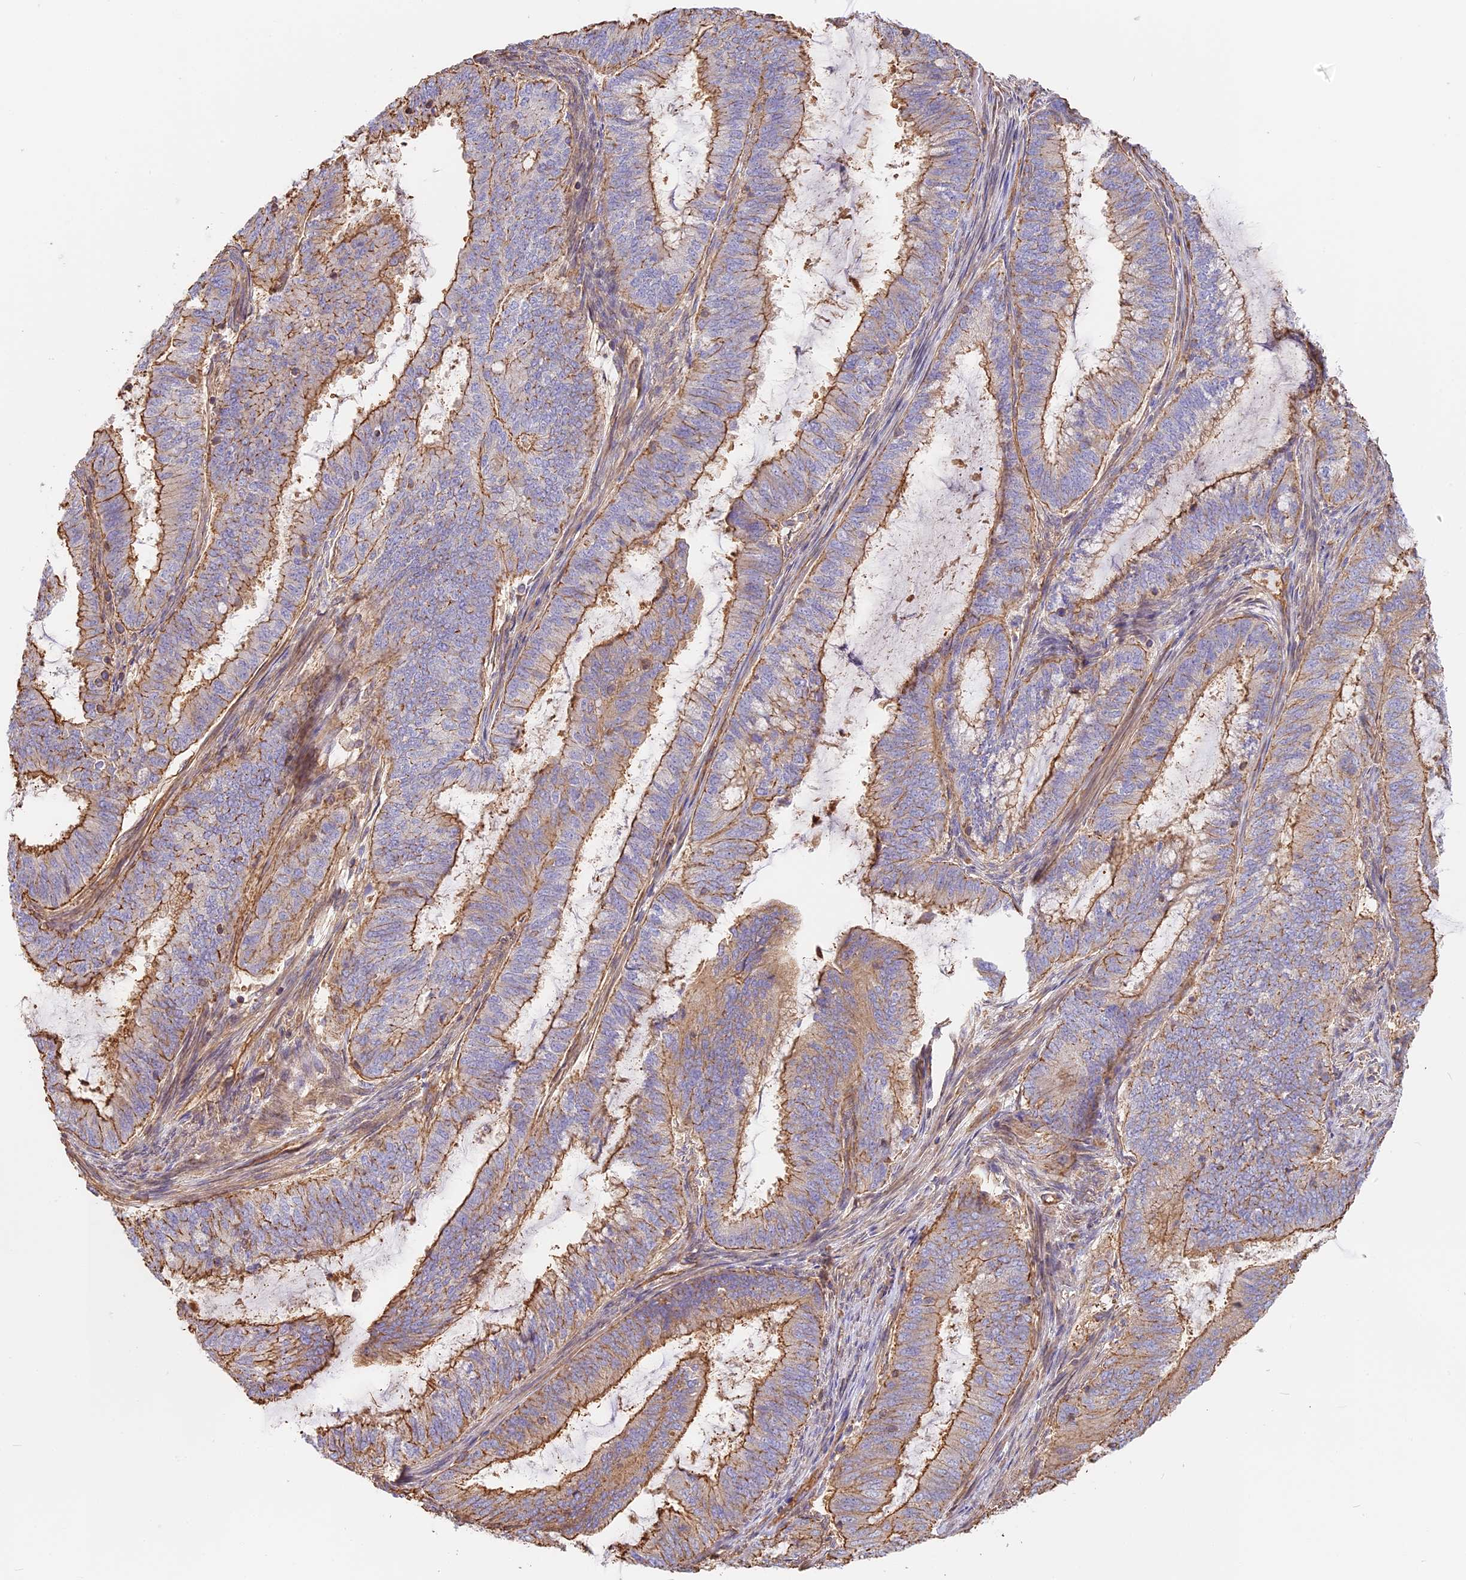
{"staining": {"intensity": "moderate", "quantity": "25%-75%", "location": "cytoplasmic/membranous"}, "tissue": "endometrial cancer", "cell_type": "Tumor cells", "image_type": "cancer", "snomed": [{"axis": "morphology", "description": "Adenocarcinoma, NOS"}, {"axis": "topography", "description": "Endometrium"}], "caption": "Immunohistochemical staining of human endometrial adenocarcinoma reveals medium levels of moderate cytoplasmic/membranous protein expression in about 25%-75% of tumor cells.", "gene": "VPS18", "patient": {"sex": "female", "age": 51}}